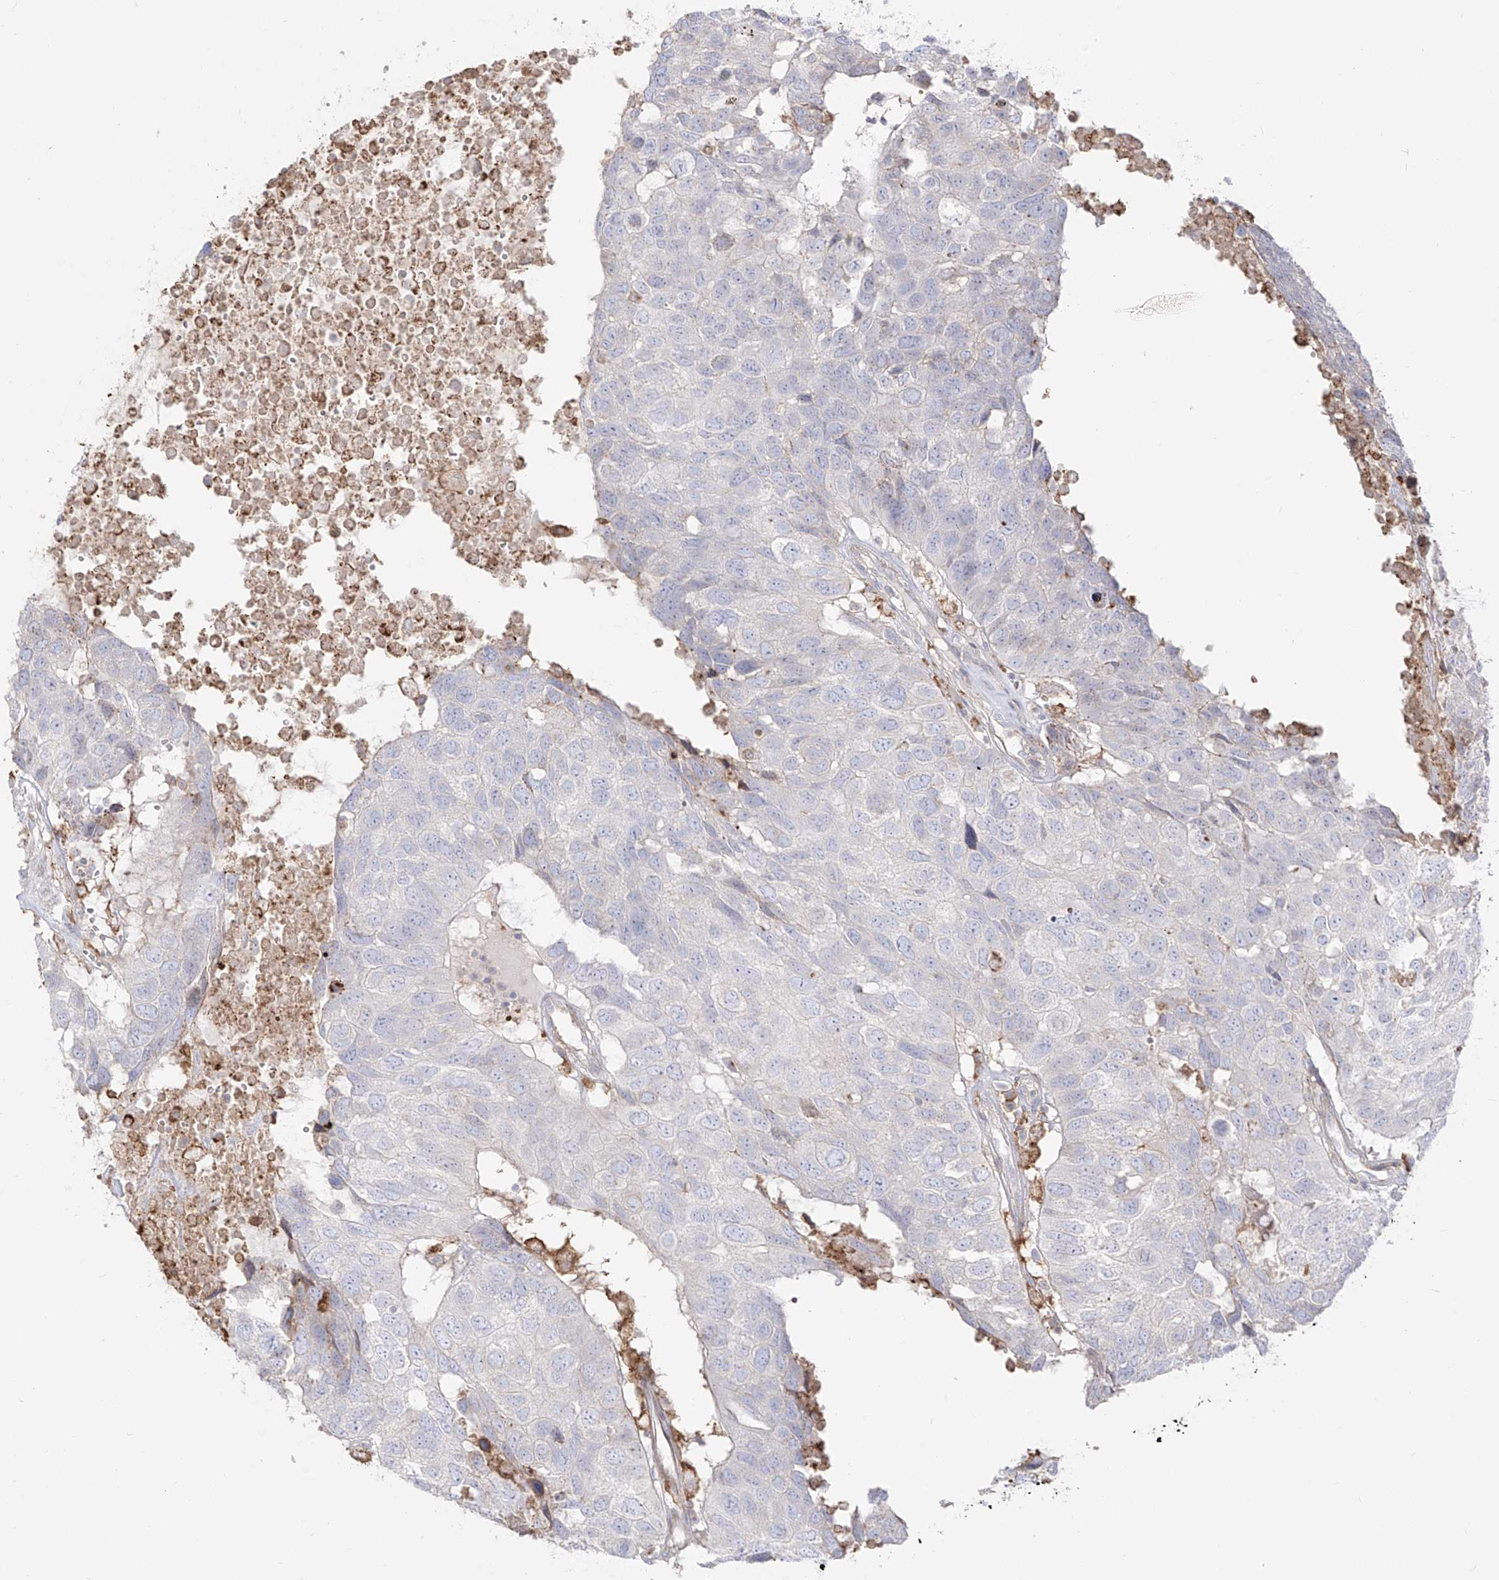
{"staining": {"intensity": "negative", "quantity": "none", "location": "none"}, "tissue": "head and neck cancer", "cell_type": "Tumor cells", "image_type": "cancer", "snomed": [{"axis": "morphology", "description": "Squamous cell carcinoma, NOS"}, {"axis": "topography", "description": "Head-Neck"}], "caption": "Human squamous cell carcinoma (head and neck) stained for a protein using immunohistochemistry (IHC) displays no staining in tumor cells.", "gene": "ZGRF1", "patient": {"sex": "male", "age": 66}}